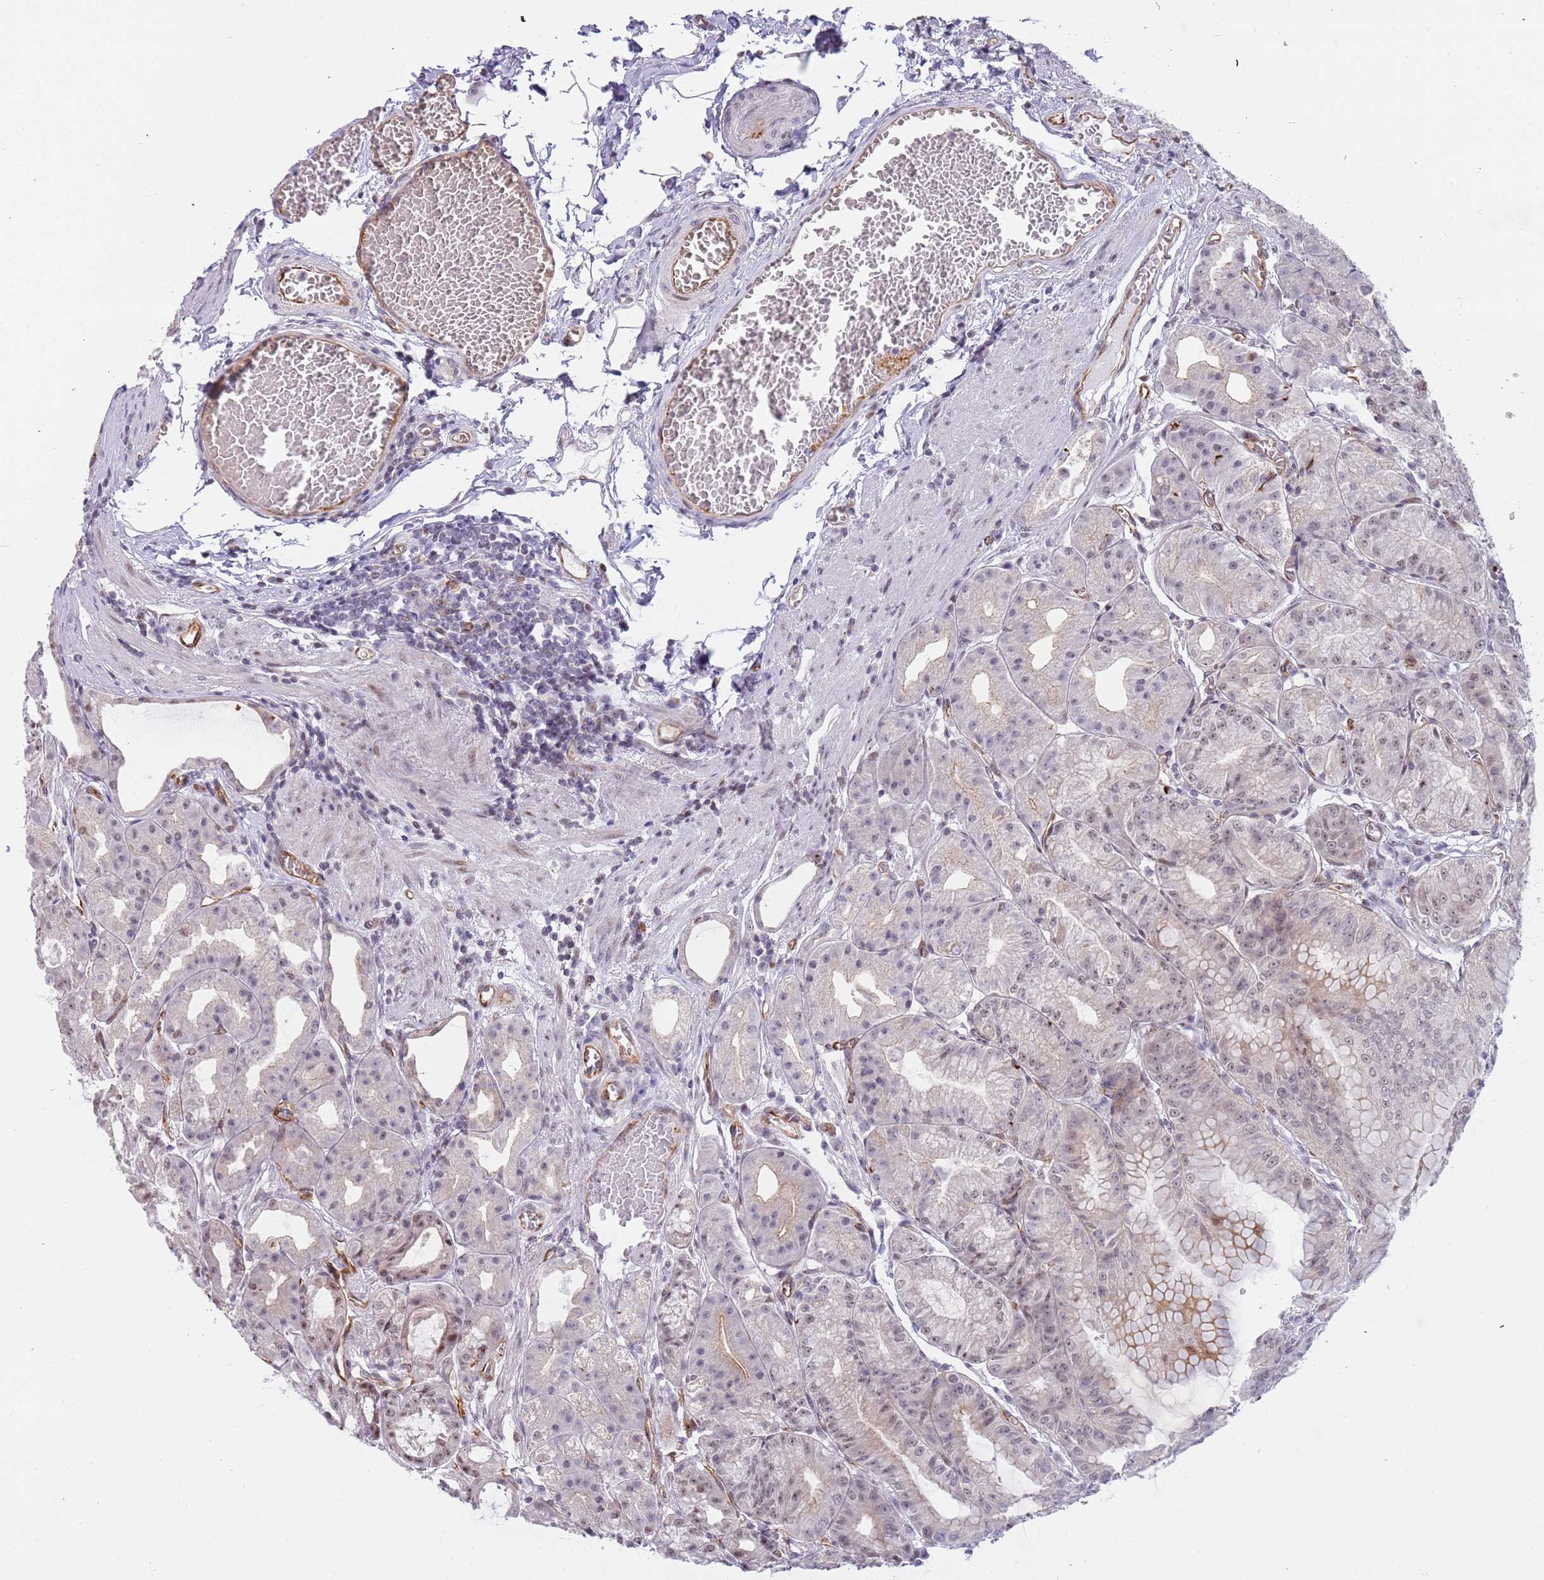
{"staining": {"intensity": "moderate", "quantity": "25%-75%", "location": "cytoplasmic/membranous,nuclear"}, "tissue": "stomach", "cell_type": "Glandular cells", "image_type": "normal", "snomed": [{"axis": "morphology", "description": "Normal tissue, NOS"}, {"axis": "topography", "description": "Stomach, upper"}, {"axis": "topography", "description": "Stomach, lower"}], "caption": "The micrograph displays immunohistochemical staining of unremarkable stomach. There is moderate cytoplasmic/membranous,nuclear expression is appreciated in approximately 25%-75% of glandular cells.", "gene": "LRMDA", "patient": {"sex": "male", "age": 71}}